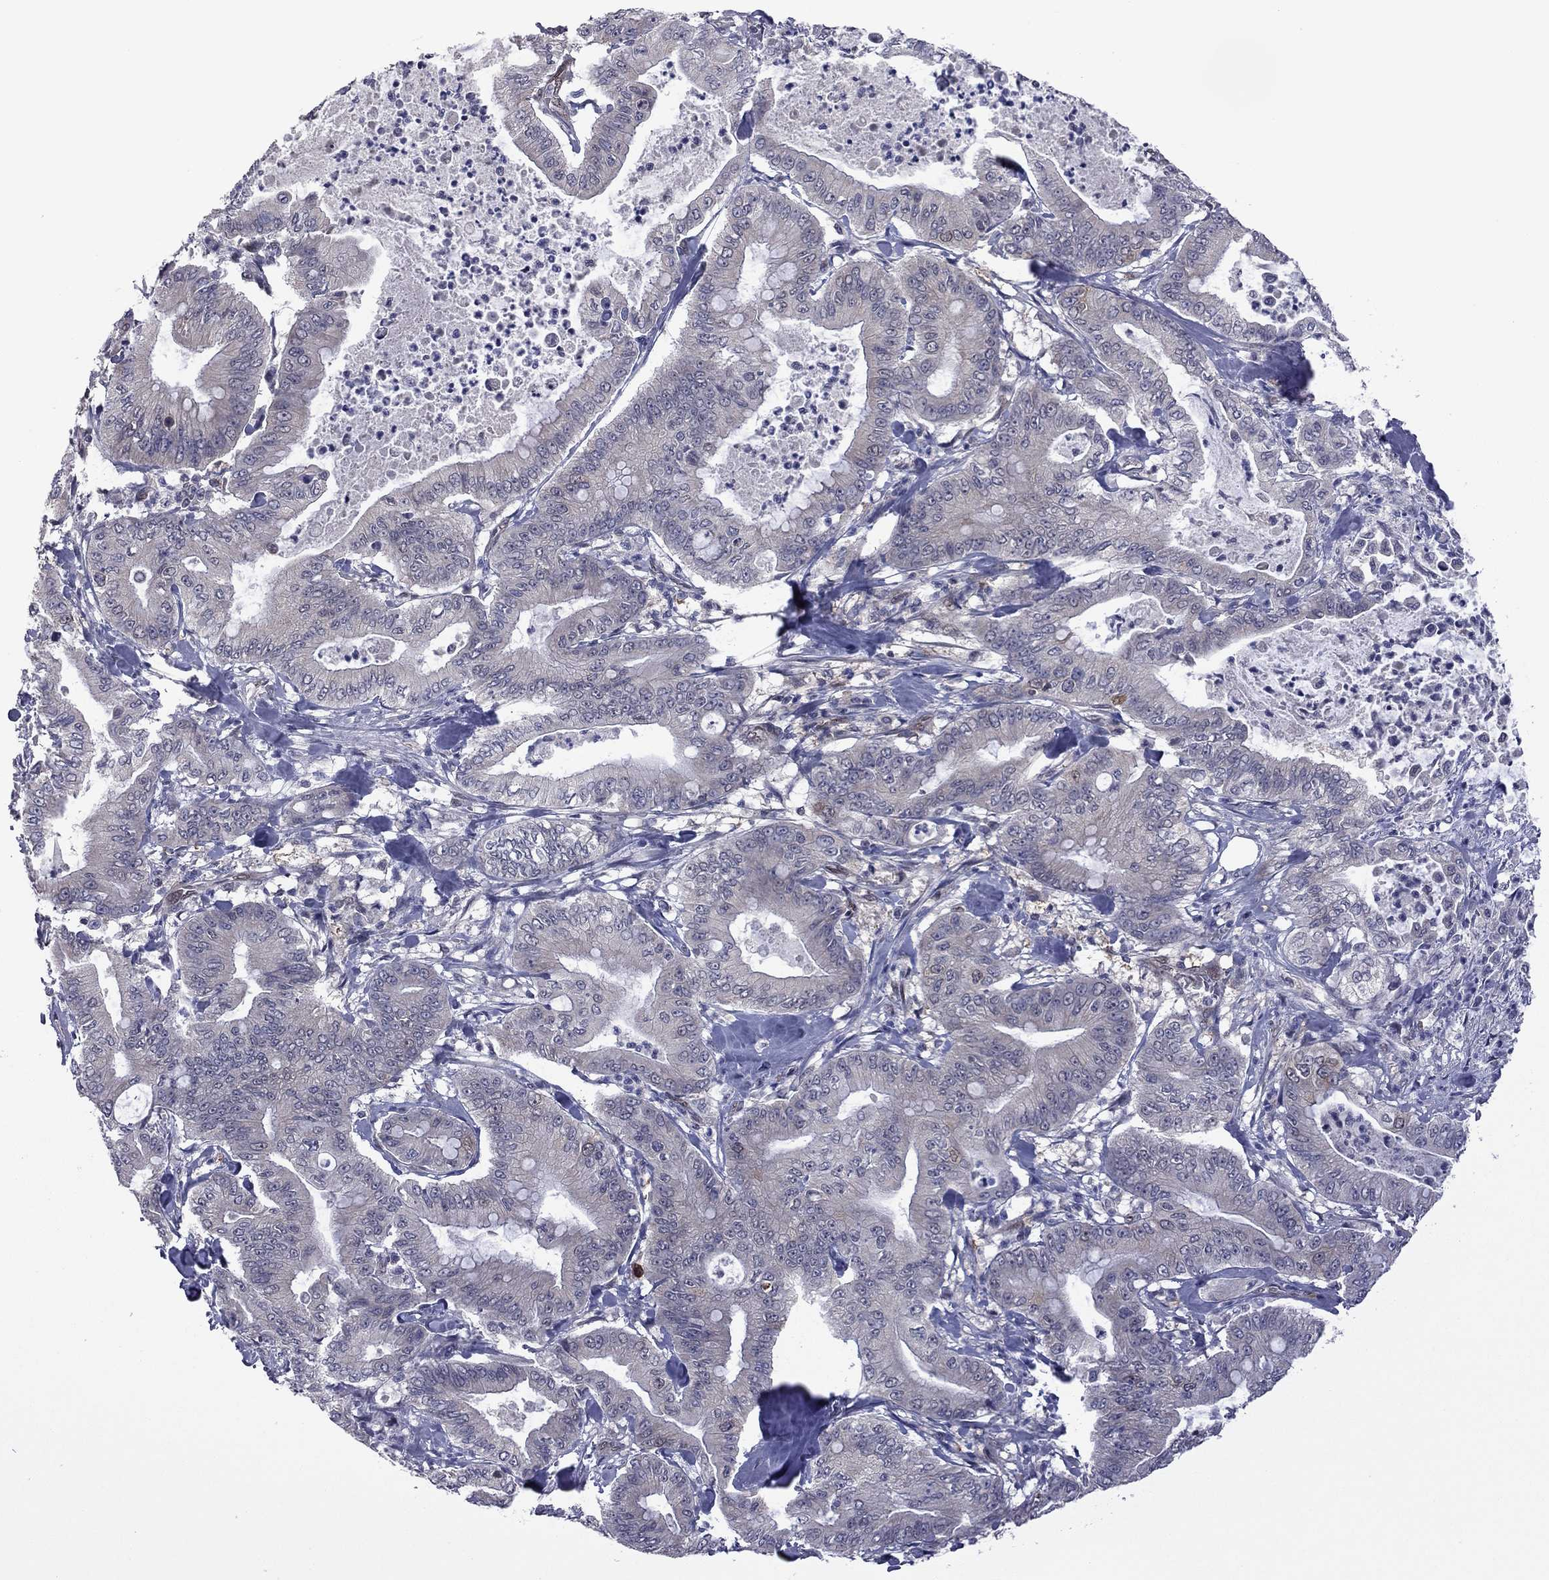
{"staining": {"intensity": "negative", "quantity": "none", "location": "none"}, "tissue": "pancreatic cancer", "cell_type": "Tumor cells", "image_type": "cancer", "snomed": [{"axis": "morphology", "description": "Adenocarcinoma, NOS"}, {"axis": "topography", "description": "Pancreas"}], "caption": "Tumor cells show no significant staining in pancreatic cancer. The staining was performed using DAB (3,3'-diaminobenzidine) to visualize the protein expression in brown, while the nuclei were stained in blue with hematoxylin (Magnification: 20x).", "gene": "GPAA1", "patient": {"sex": "male", "age": 71}}